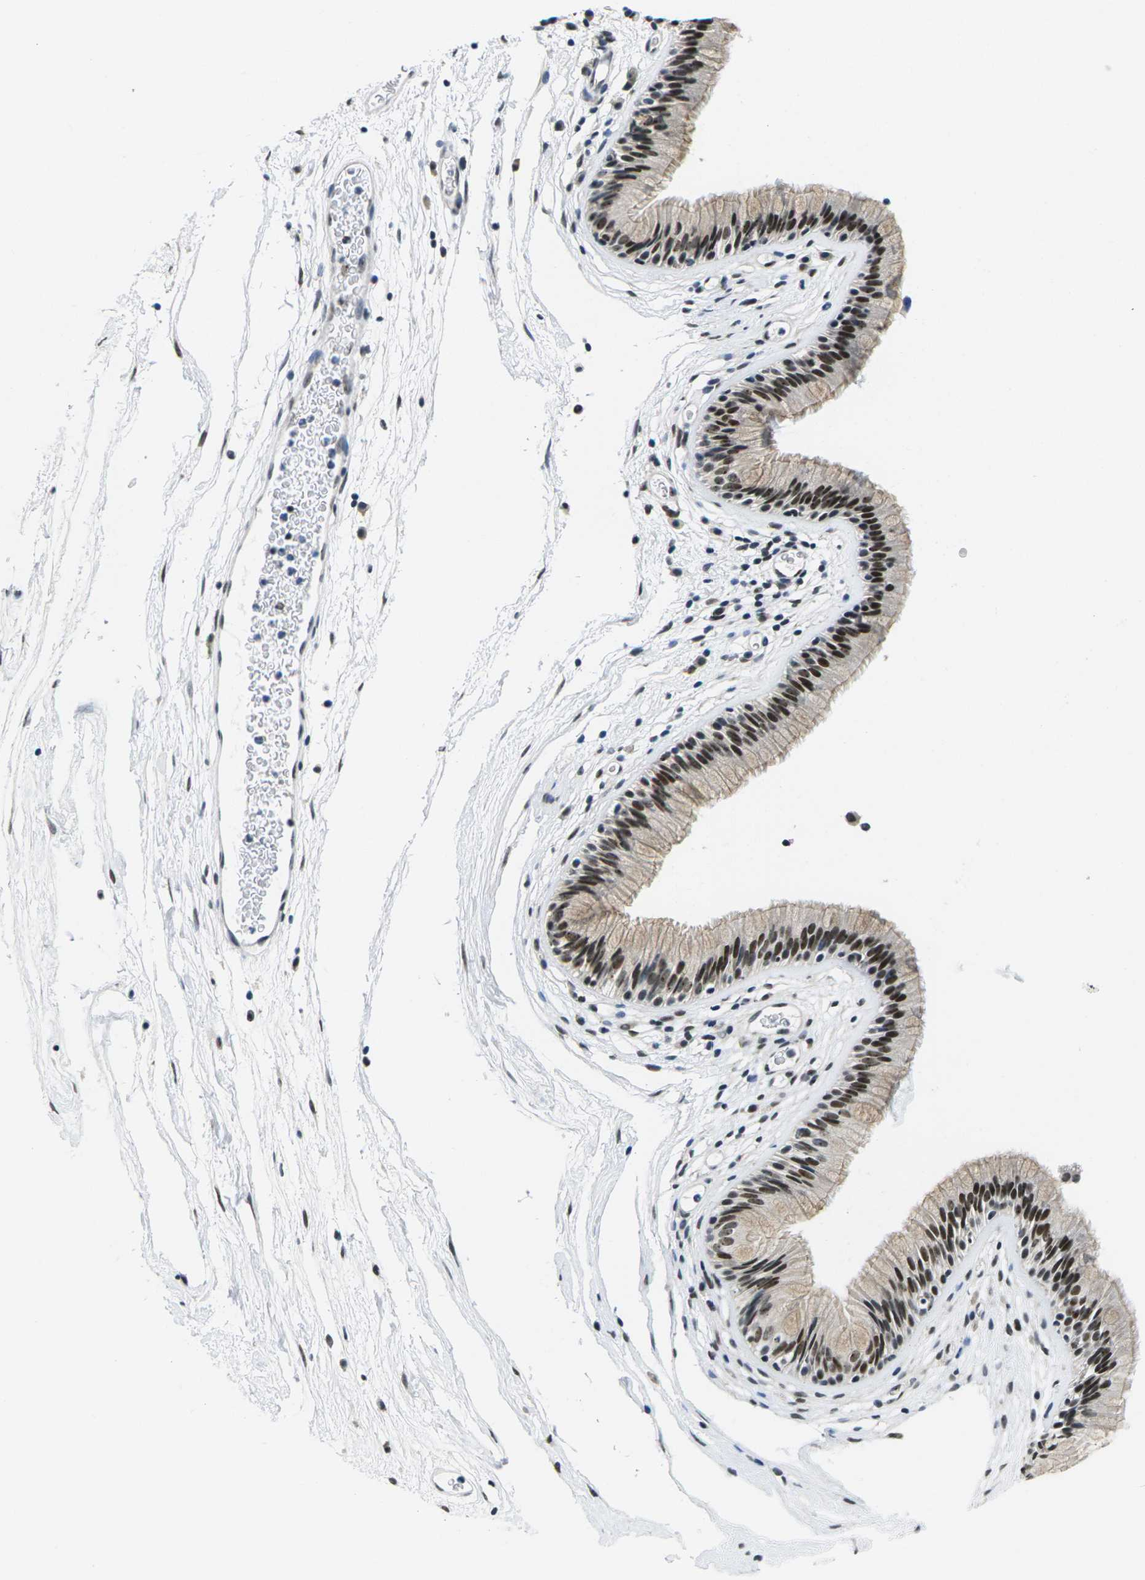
{"staining": {"intensity": "strong", "quantity": ">75%", "location": "nuclear"}, "tissue": "nasopharynx", "cell_type": "Respiratory epithelial cells", "image_type": "normal", "snomed": [{"axis": "morphology", "description": "Normal tissue, NOS"}, {"axis": "morphology", "description": "Inflammation, NOS"}, {"axis": "topography", "description": "Nasopharynx"}], "caption": "Nasopharynx stained for a protein (brown) exhibits strong nuclear positive staining in about >75% of respiratory epithelial cells.", "gene": "NSRP1", "patient": {"sex": "male", "age": 48}}